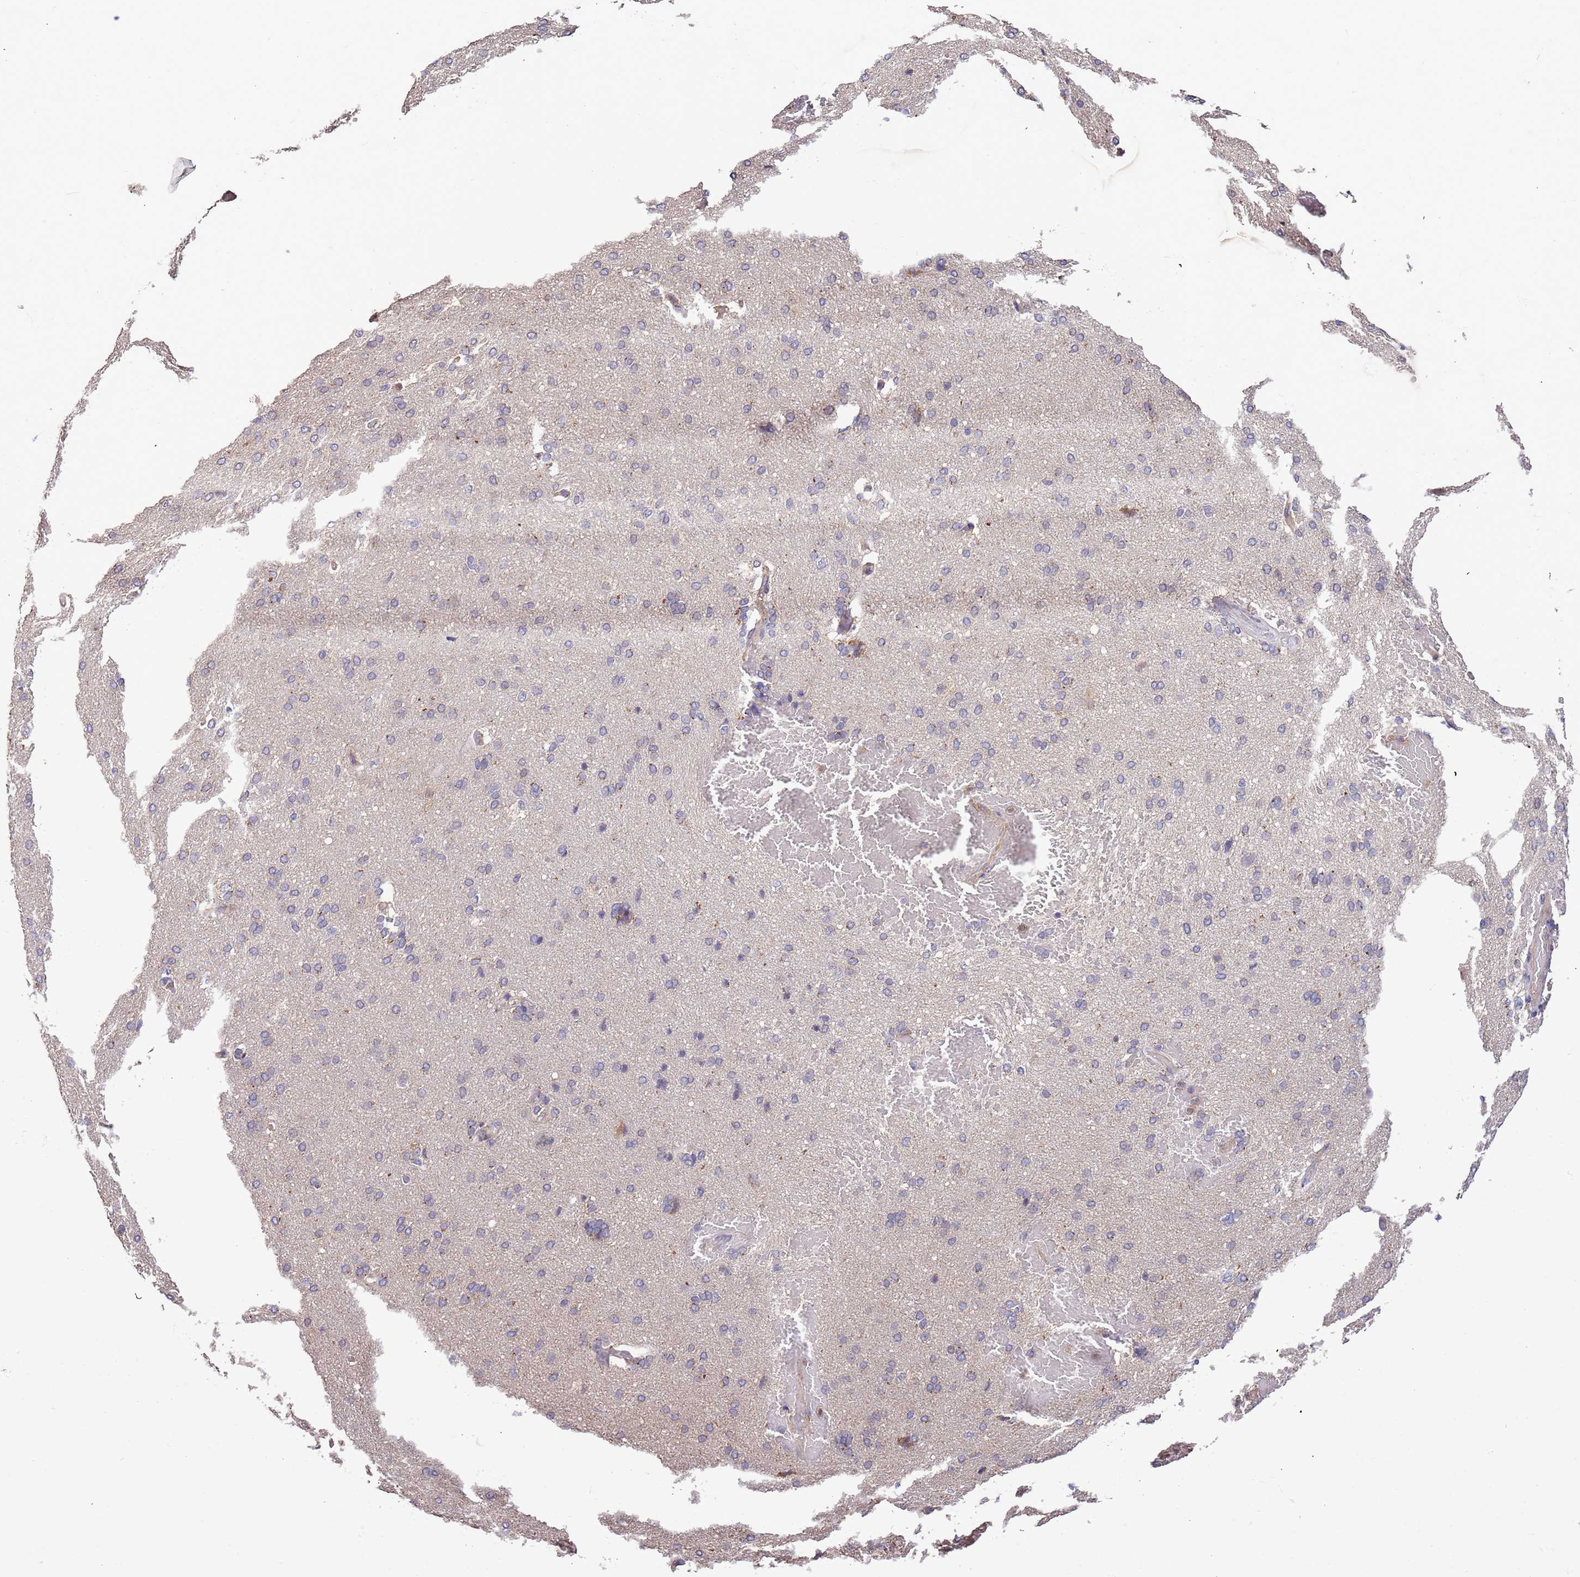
{"staining": {"intensity": "weak", "quantity": "25%-75%", "location": "cytoplasmic/membranous"}, "tissue": "cerebral cortex", "cell_type": "Endothelial cells", "image_type": "normal", "snomed": [{"axis": "morphology", "description": "Normal tissue, NOS"}, {"axis": "topography", "description": "Cerebral cortex"}], "caption": "Brown immunohistochemical staining in unremarkable human cerebral cortex shows weak cytoplasmic/membranous expression in approximately 25%-75% of endothelial cells.", "gene": "LAMB4", "patient": {"sex": "male", "age": 62}}